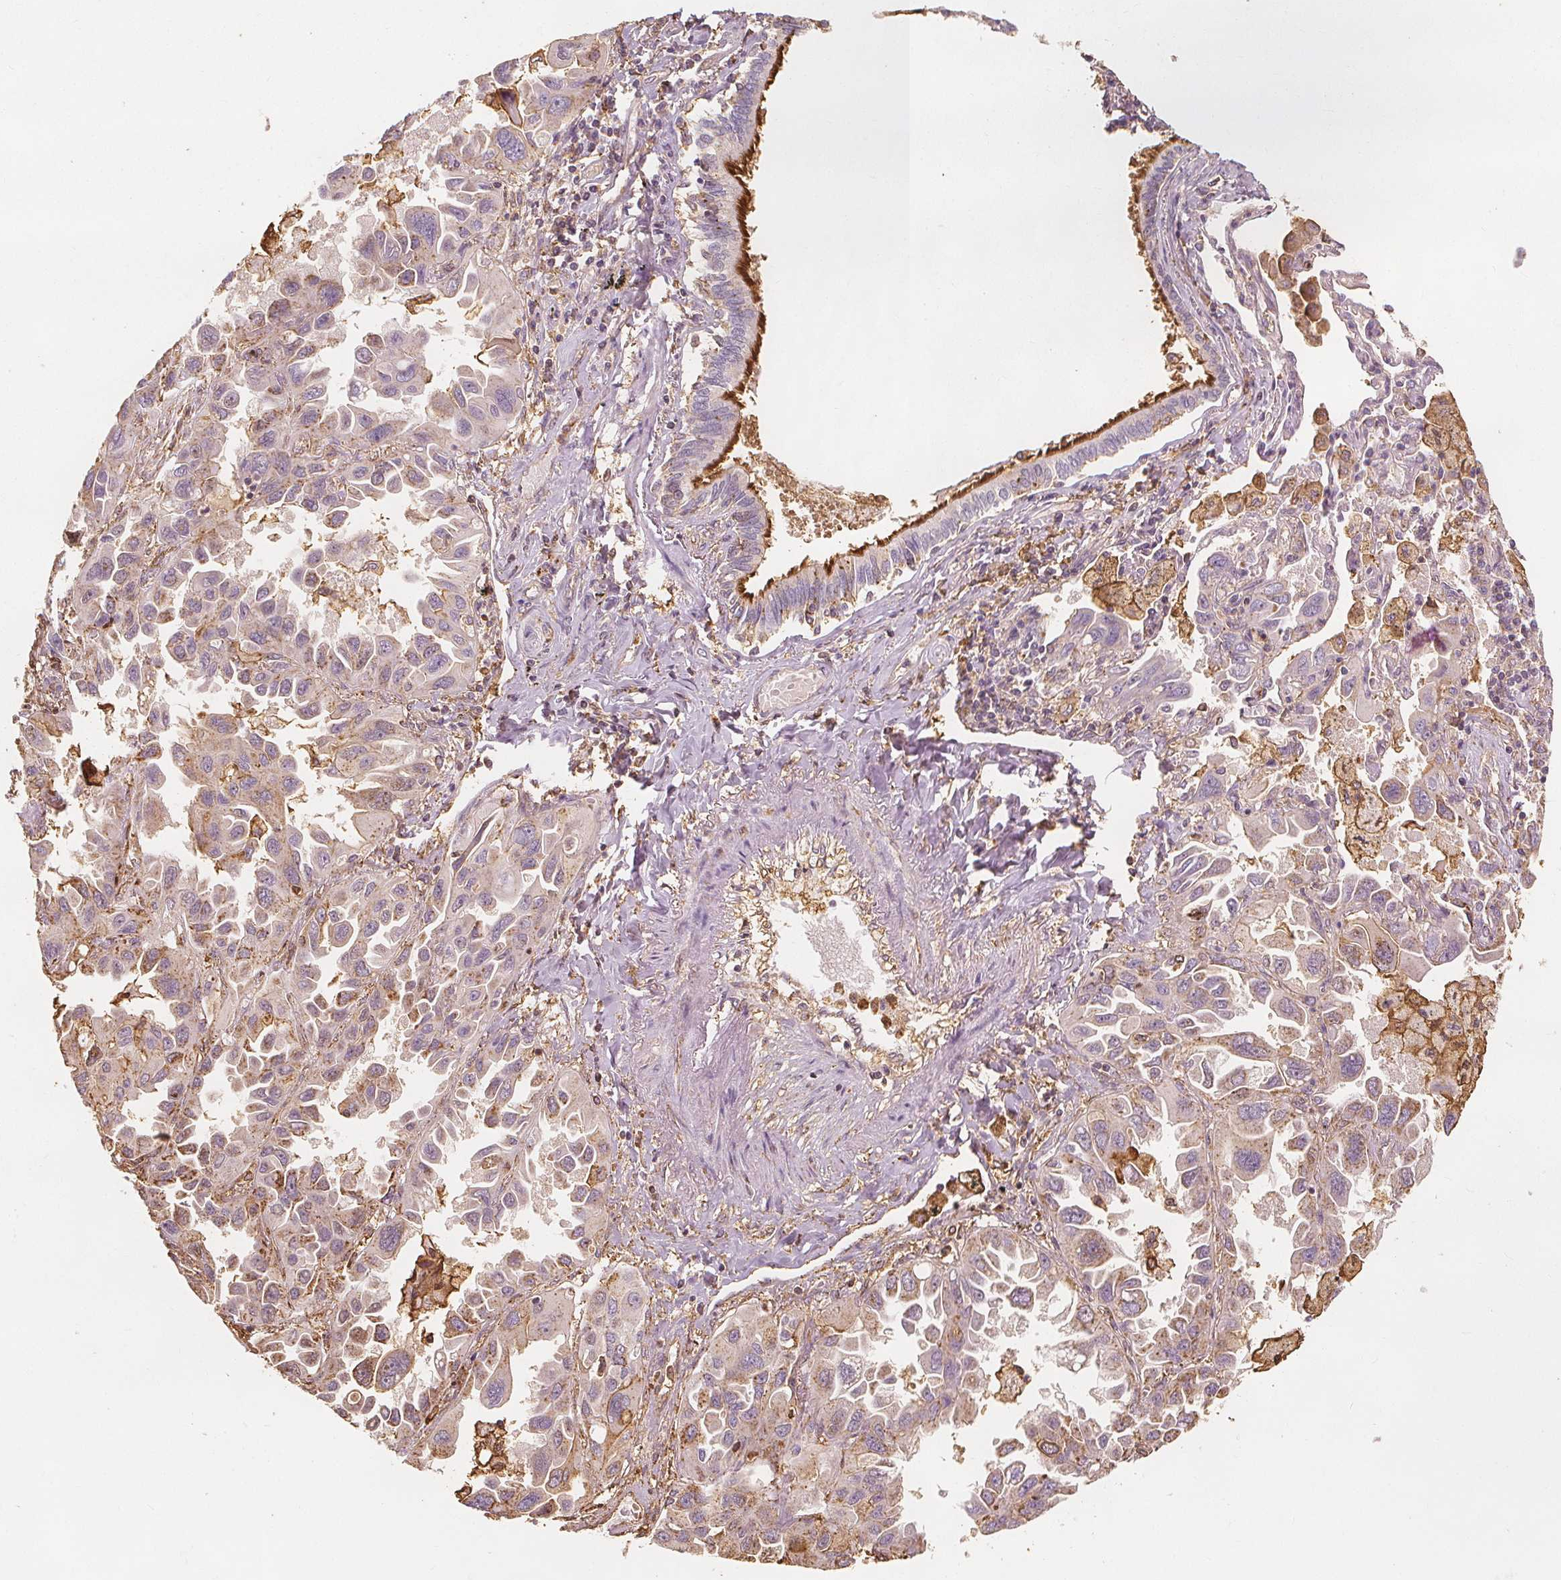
{"staining": {"intensity": "negative", "quantity": "none", "location": "none"}, "tissue": "lung cancer", "cell_type": "Tumor cells", "image_type": "cancer", "snomed": [{"axis": "morphology", "description": "Adenocarcinoma, NOS"}, {"axis": "topography", "description": "Lung"}], "caption": "Immunohistochemical staining of lung adenocarcinoma demonstrates no significant staining in tumor cells.", "gene": "ARHGAP26", "patient": {"sex": "male", "age": 64}}